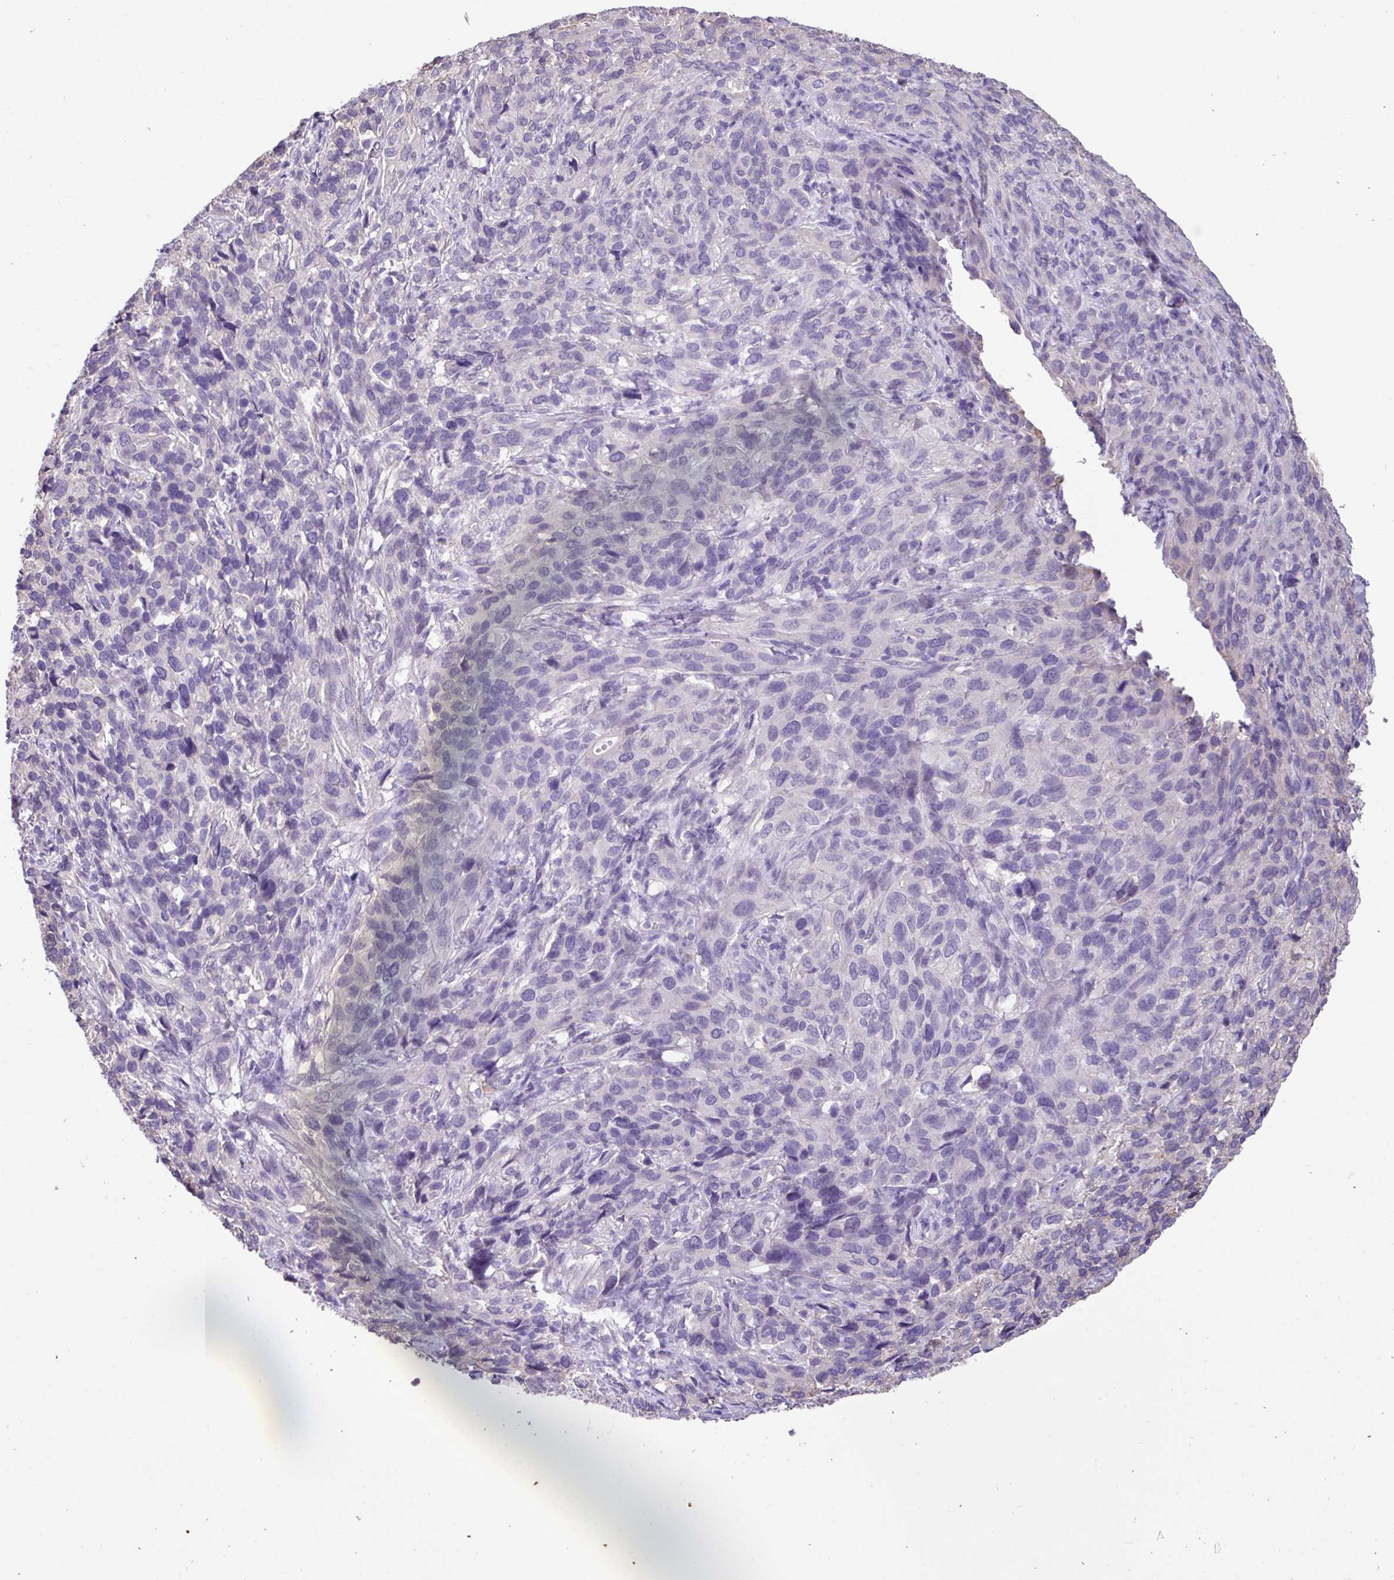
{"staining": {"intensity": "moderate", "quantity": "<25%", "location": "cytoplasmic/membranous"}, "tissue": "cervical cancer", "cell_type": "Tumor cells", "image_type": "cancer", "snomed": [{"axis": "morphology", "description": "Squamous cell carcinoma, NOS"}, {"axis": "topography", "description": "Cervix"}], "caption": "Cervical cancer stained for a protein (brown) exhibits moderate cytoplasmic/membranous positive staining in approximately <25% of tumor cells.", "gene": "EPCAM", "patient": {"sex": "female", "age": 51}}